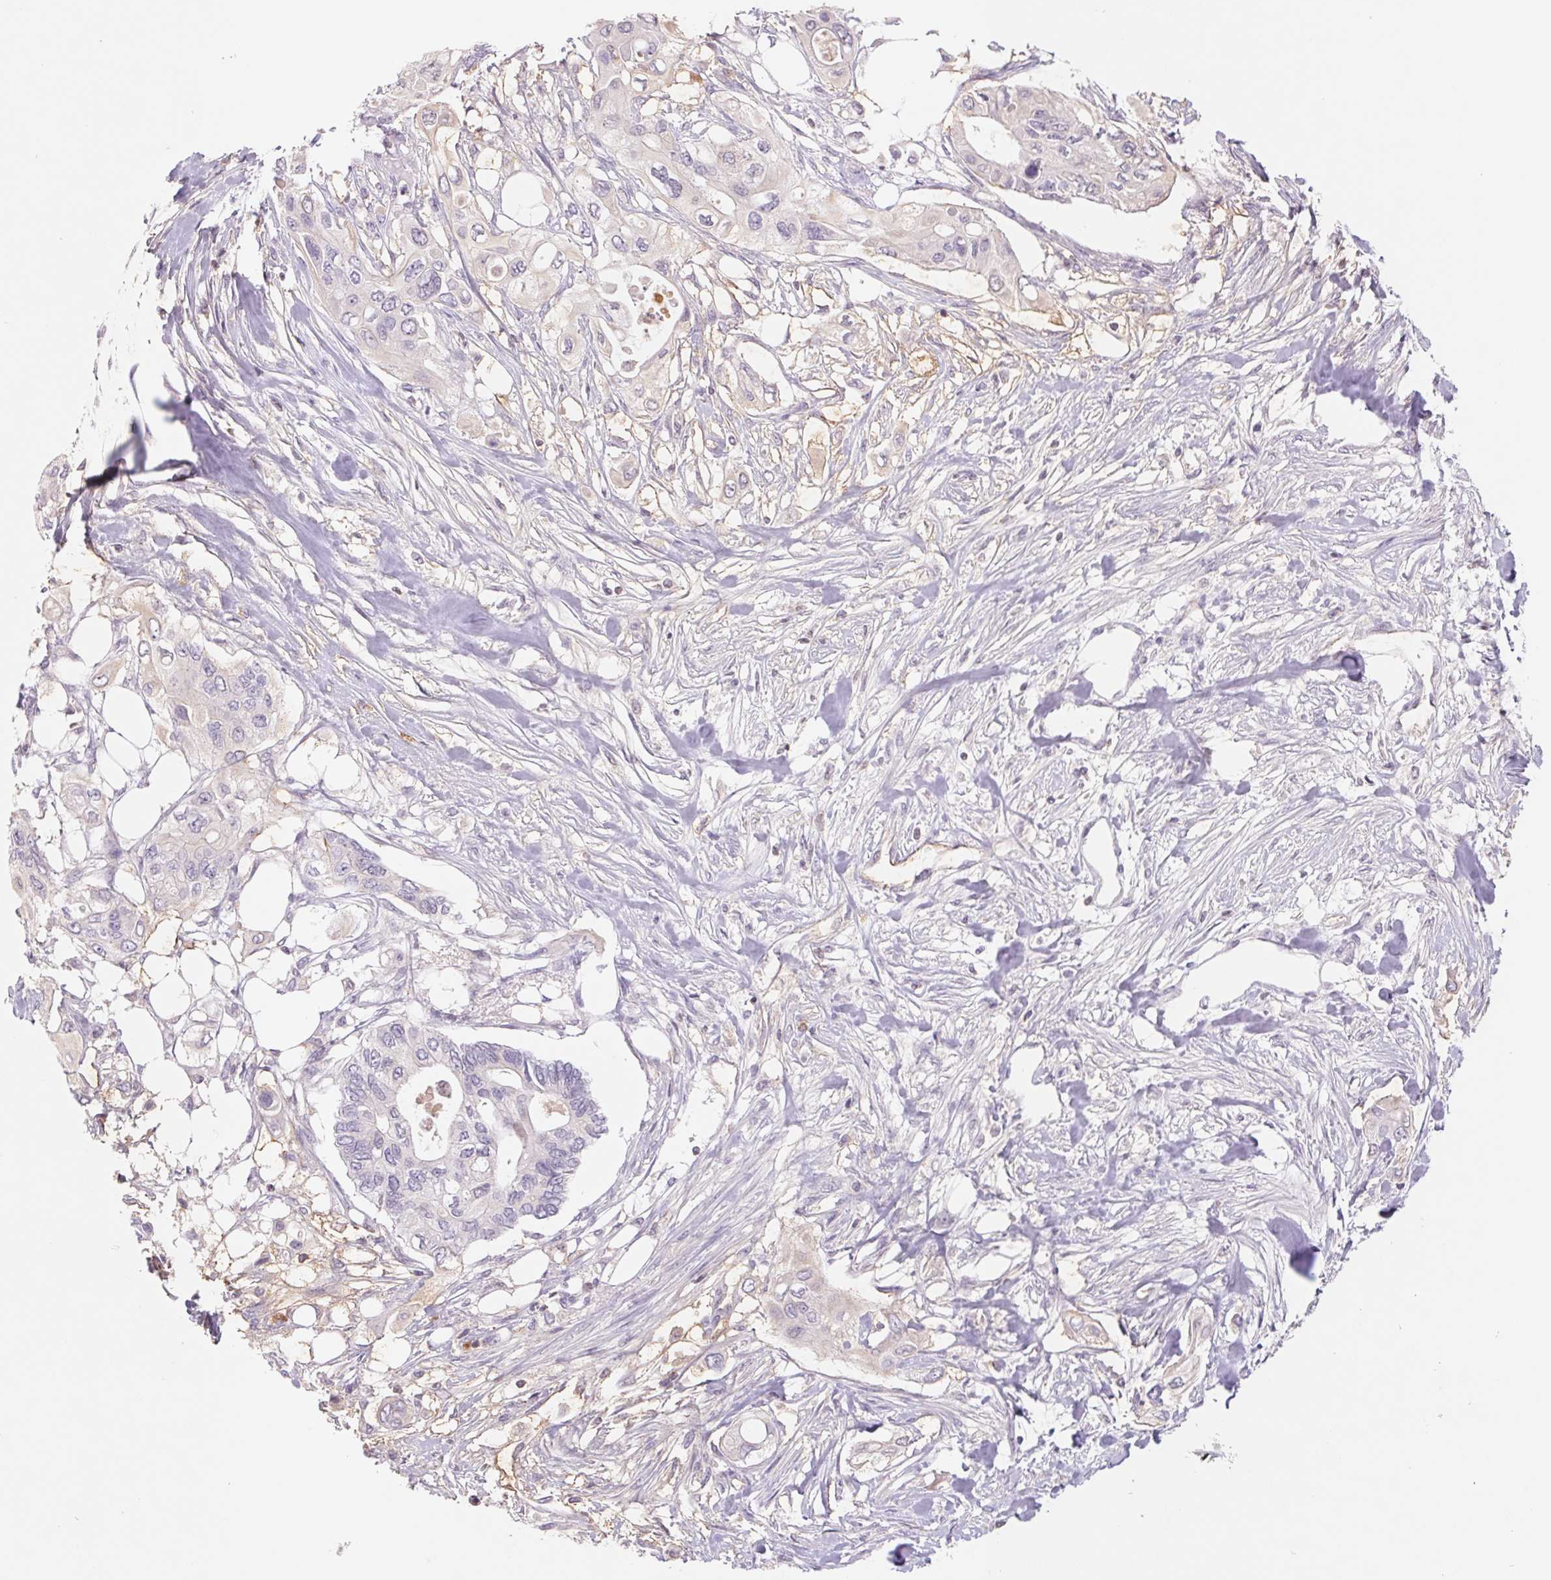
{"staining": {"intensity": "negative", "quantity": "none", "location": "none"}, "tissue": "pancreatic cancer", "cell_type": "Tumor cells", "image_type": "cancer", "snomed": [{"axis": "morphology", "description": "Adenocarcinoma, NOS"}, {"axis": "topography", "description": "Pancreas"}], "caption": "IHC histopathology image of neoplastic tissue: pancreatic cancer stained with DAB (3,3'-diaminobenzidine) exhibits no significant protein expression in tumor cells.", "gene": "KIF26A", "patient": {"sex": "female", "age": 63}}